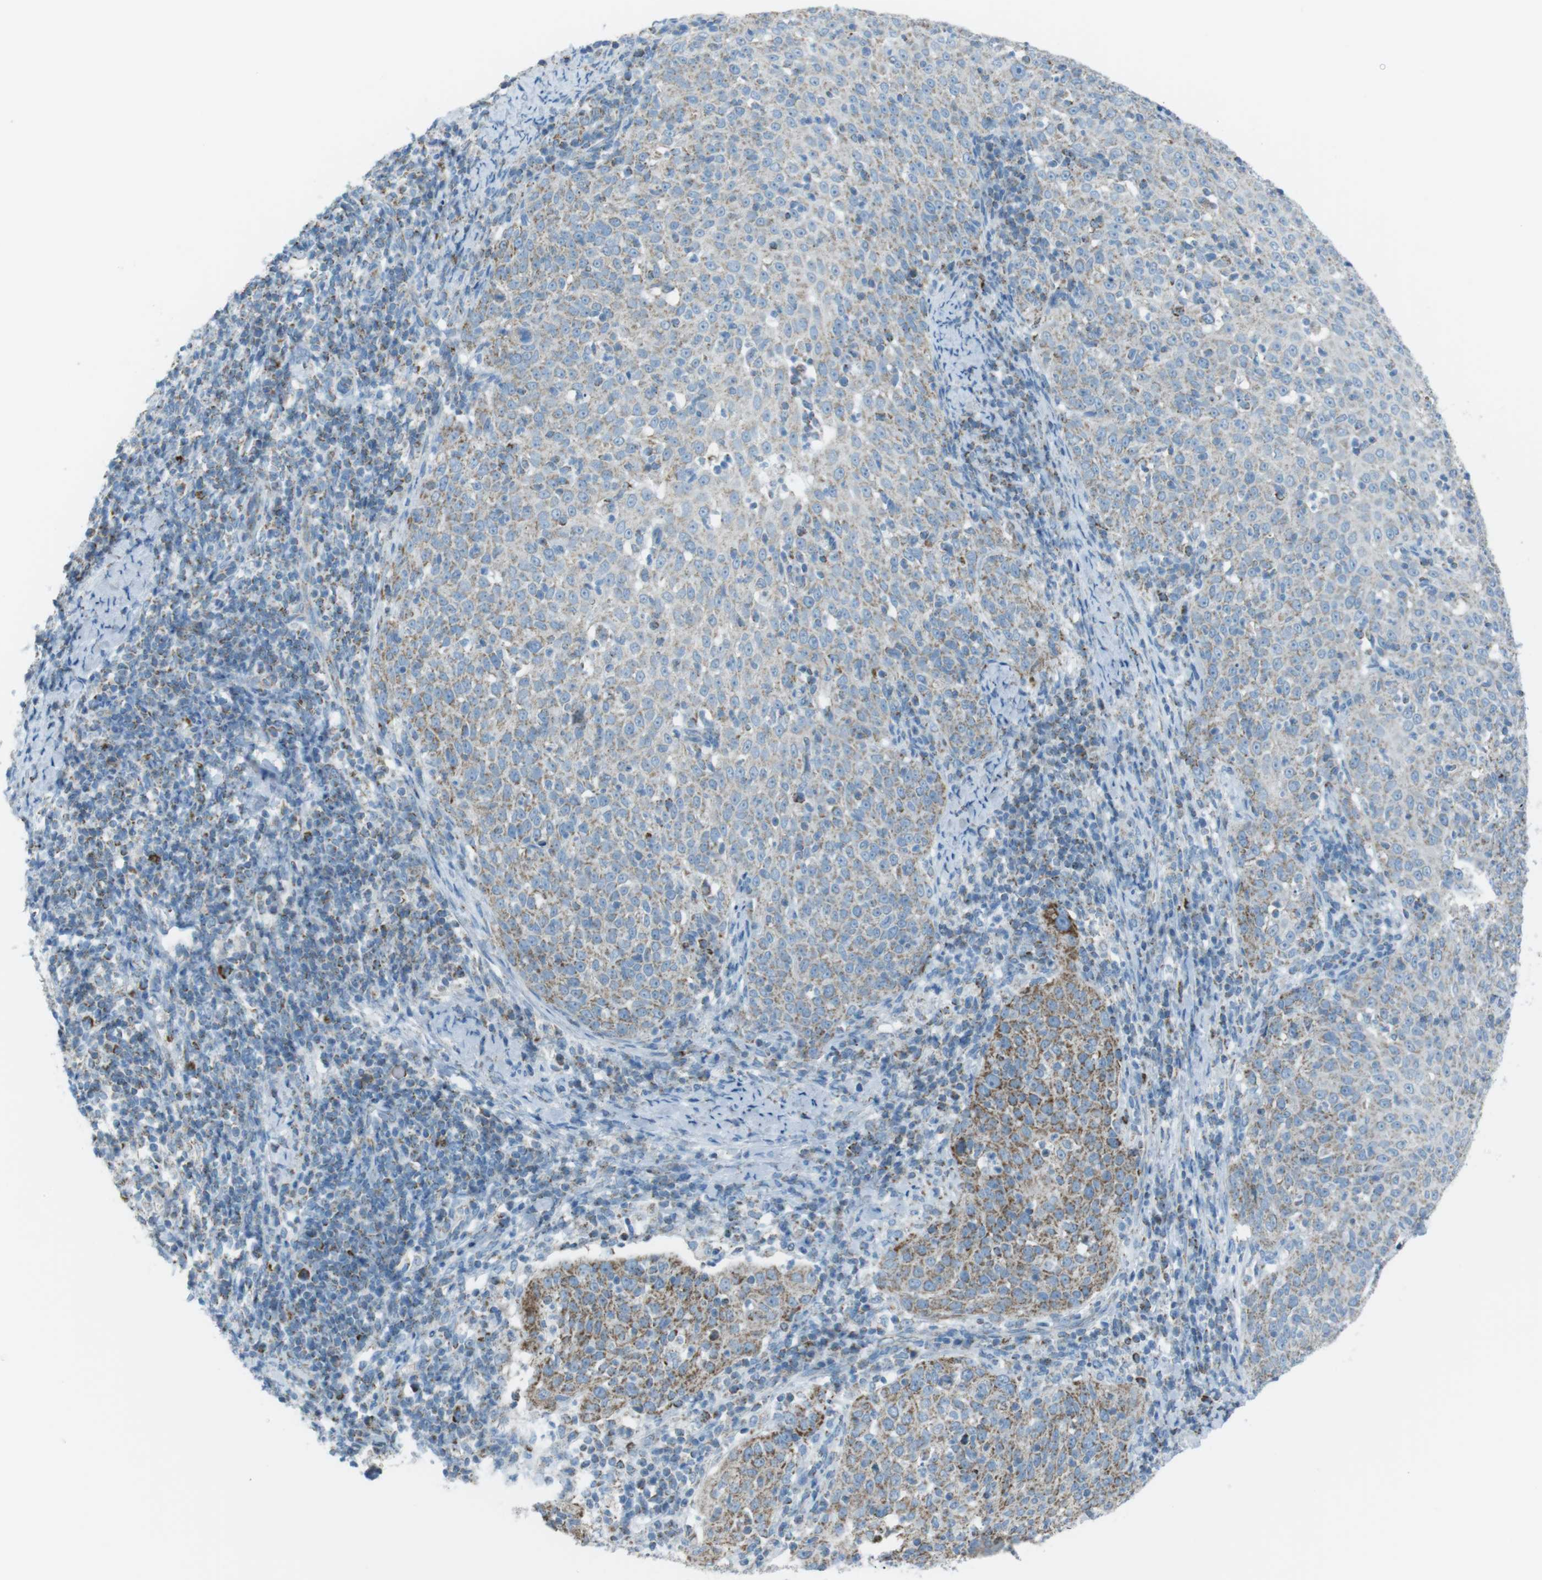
{"staining": {"intensity": "moderate", "quantity": ">75%", "location": "cytoplasmic/membranous"}, "tissue": "cervical cancer", "cell_type": "Tumor cells", "image_type": "cancer", "snomed": [{"axis": "morphology", "description": "Squamous cell carcinoma, NOS"}, {"axis": "topography", "description": "Cervix"}], "caption": "IHC image of human cervical squamous cell carcinoma stained for a protein (brown), which displays medium levels of moderate cytoplasmic/membranous expression in about >75% of tumor cells.", "gene": "DNAJA3", "patient": {"sex": "female", "age": 51}}